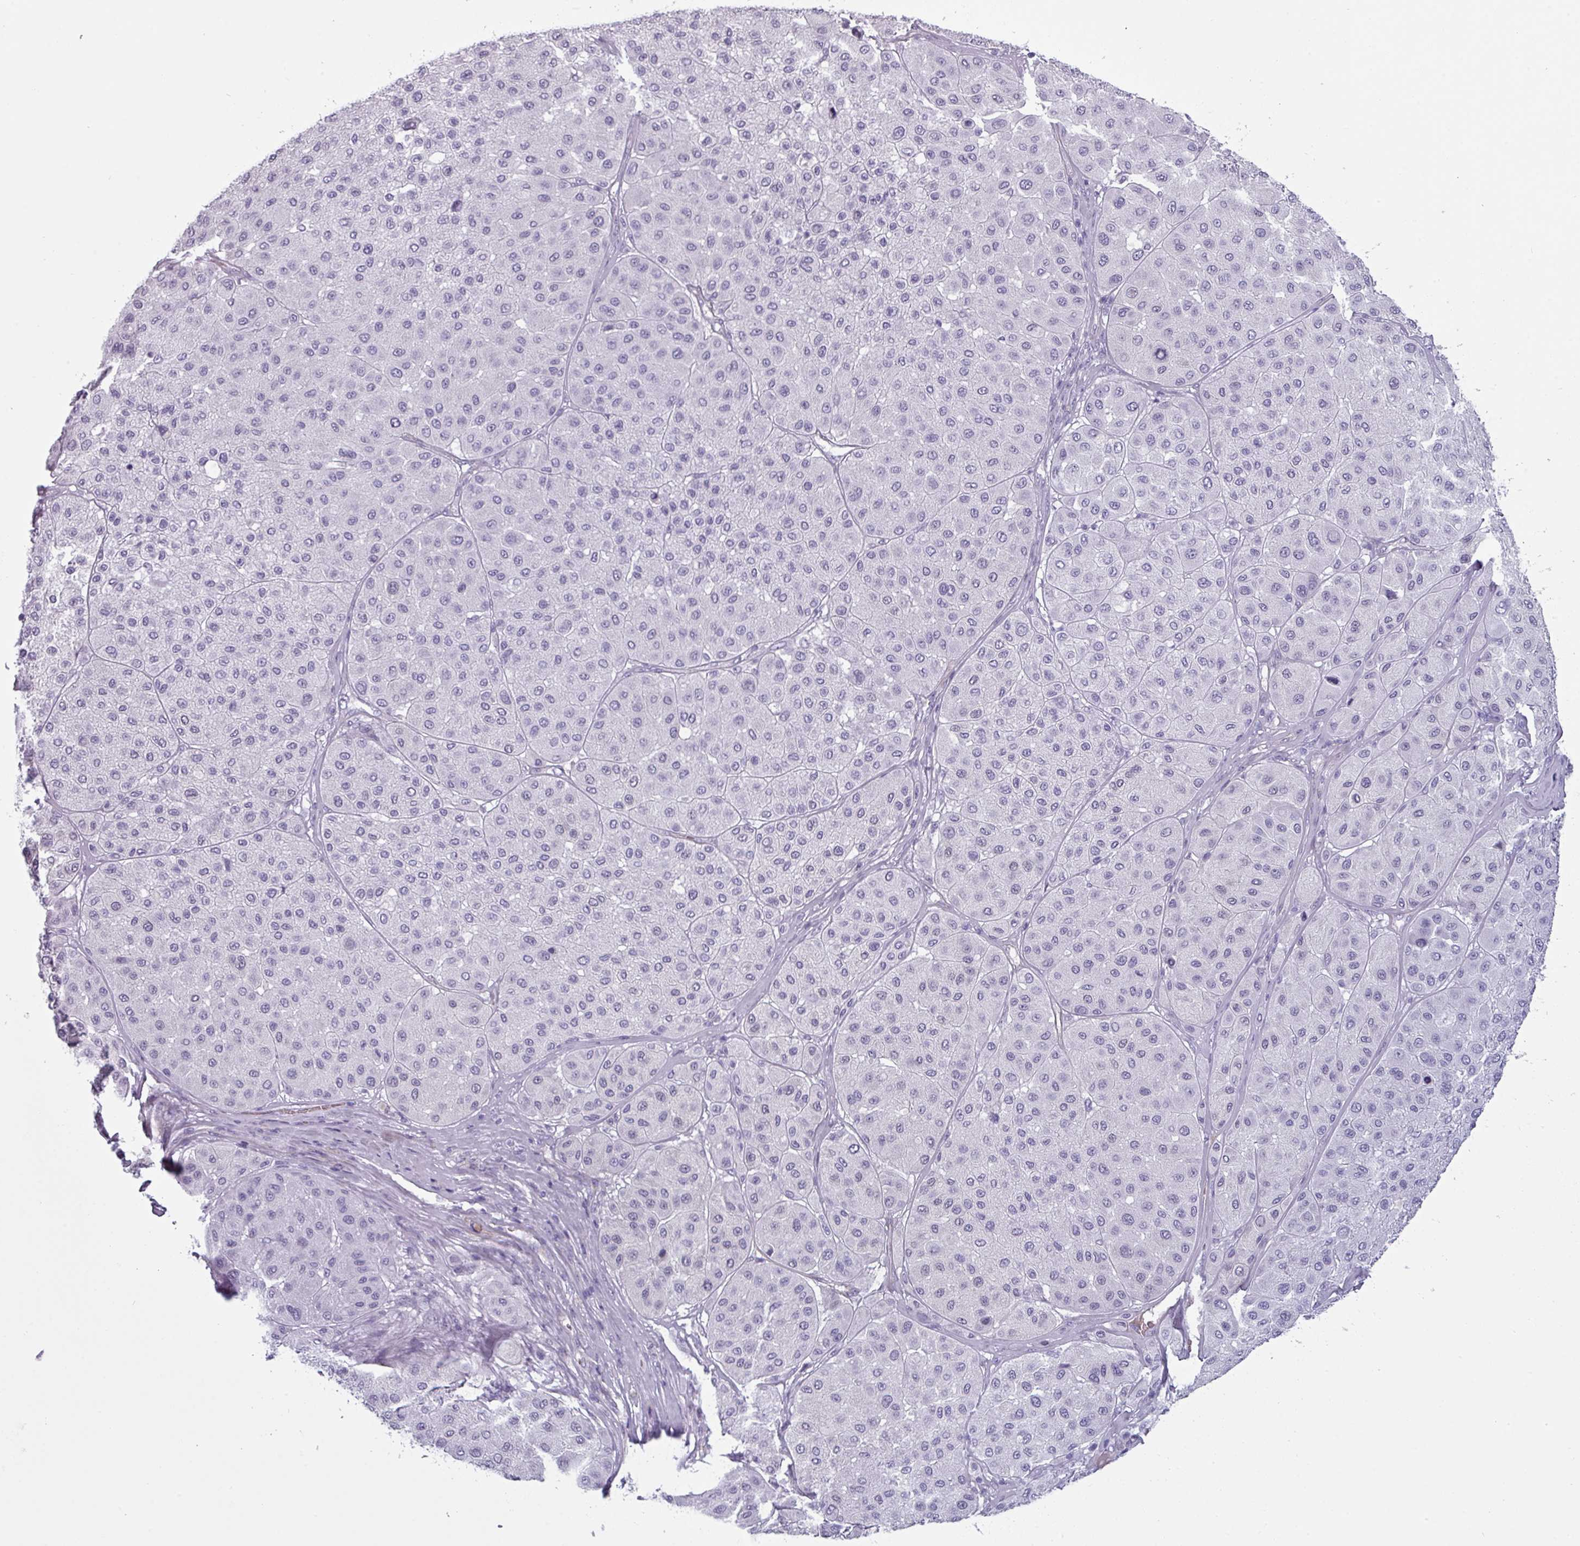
{"staining": {"intensity": "negative", "quantity": "none", "location": "none"}, "tissue": "melanoma", "cell_type": "Tumor cells", "image_type": "cancer", "snomed": [{"axis": "morphology", "description": "Malignant melanoma, Metastatic site"}, {"axis": "topography", "description": "Smooth muscle"}], "caption": "A micrograph of human melanoma is negative for staining in tumor cells.", "gene": "AREL1", "patient": {"sex": "male", "age": 41}}